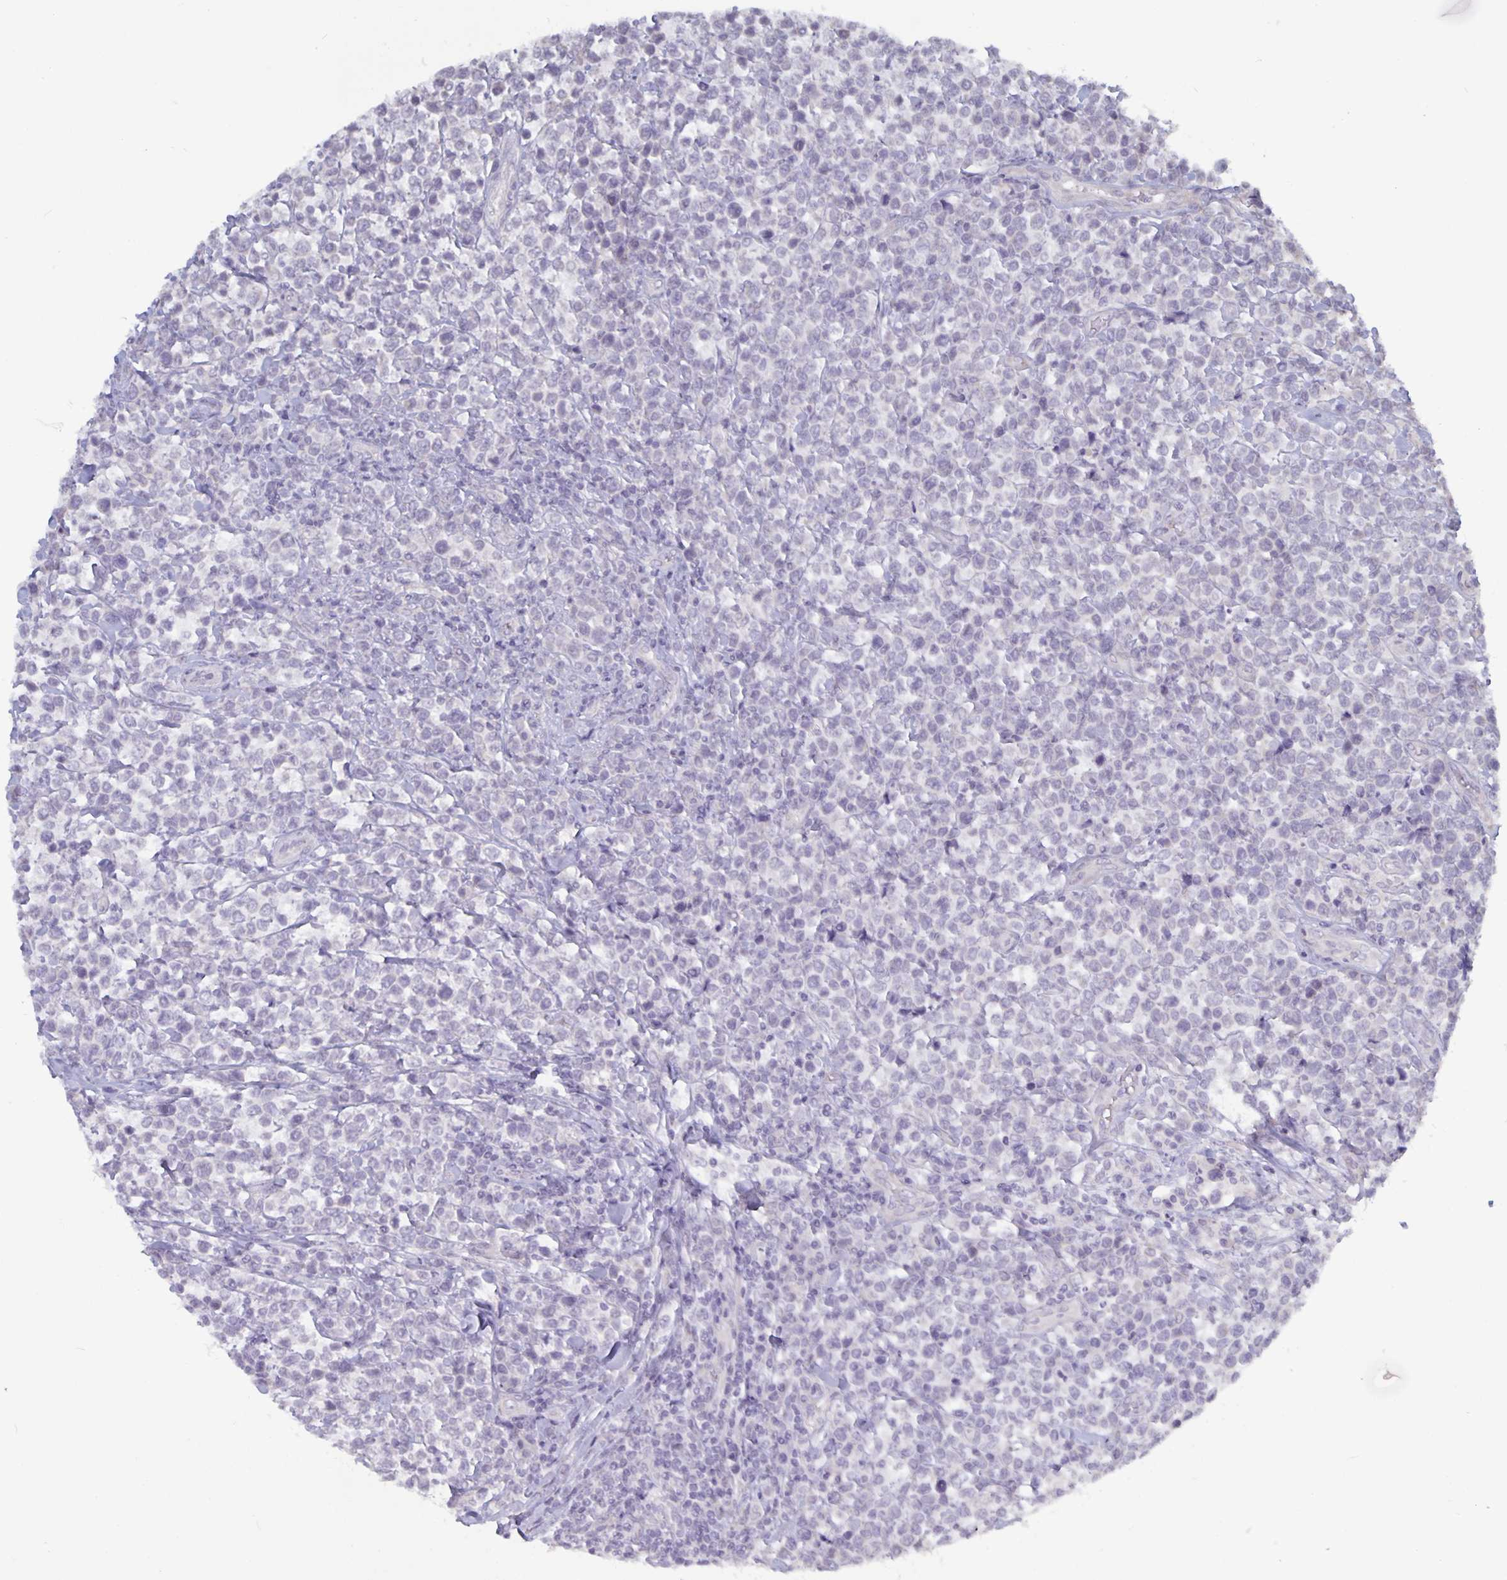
{"staining": {"intensity": "negative", "quantity": "none", "location": "none"}, "tissue": "lymphoma", "cell_type": "Tumor cells", "image_type": "cancer", "snomed": [{"axis": "morphology", "description": "Malignant lymphoma, non-Hodgkin's type, High grade"}, {"axis": "topography", "description": "Soft tissue"}], "caption": "Lymphoma stained for a protein using immunohistochemistry (IHC) reveals no positivity tumor cells.", "gene": "PLCB3", "patient": {"sex": "female", "age": 56}}